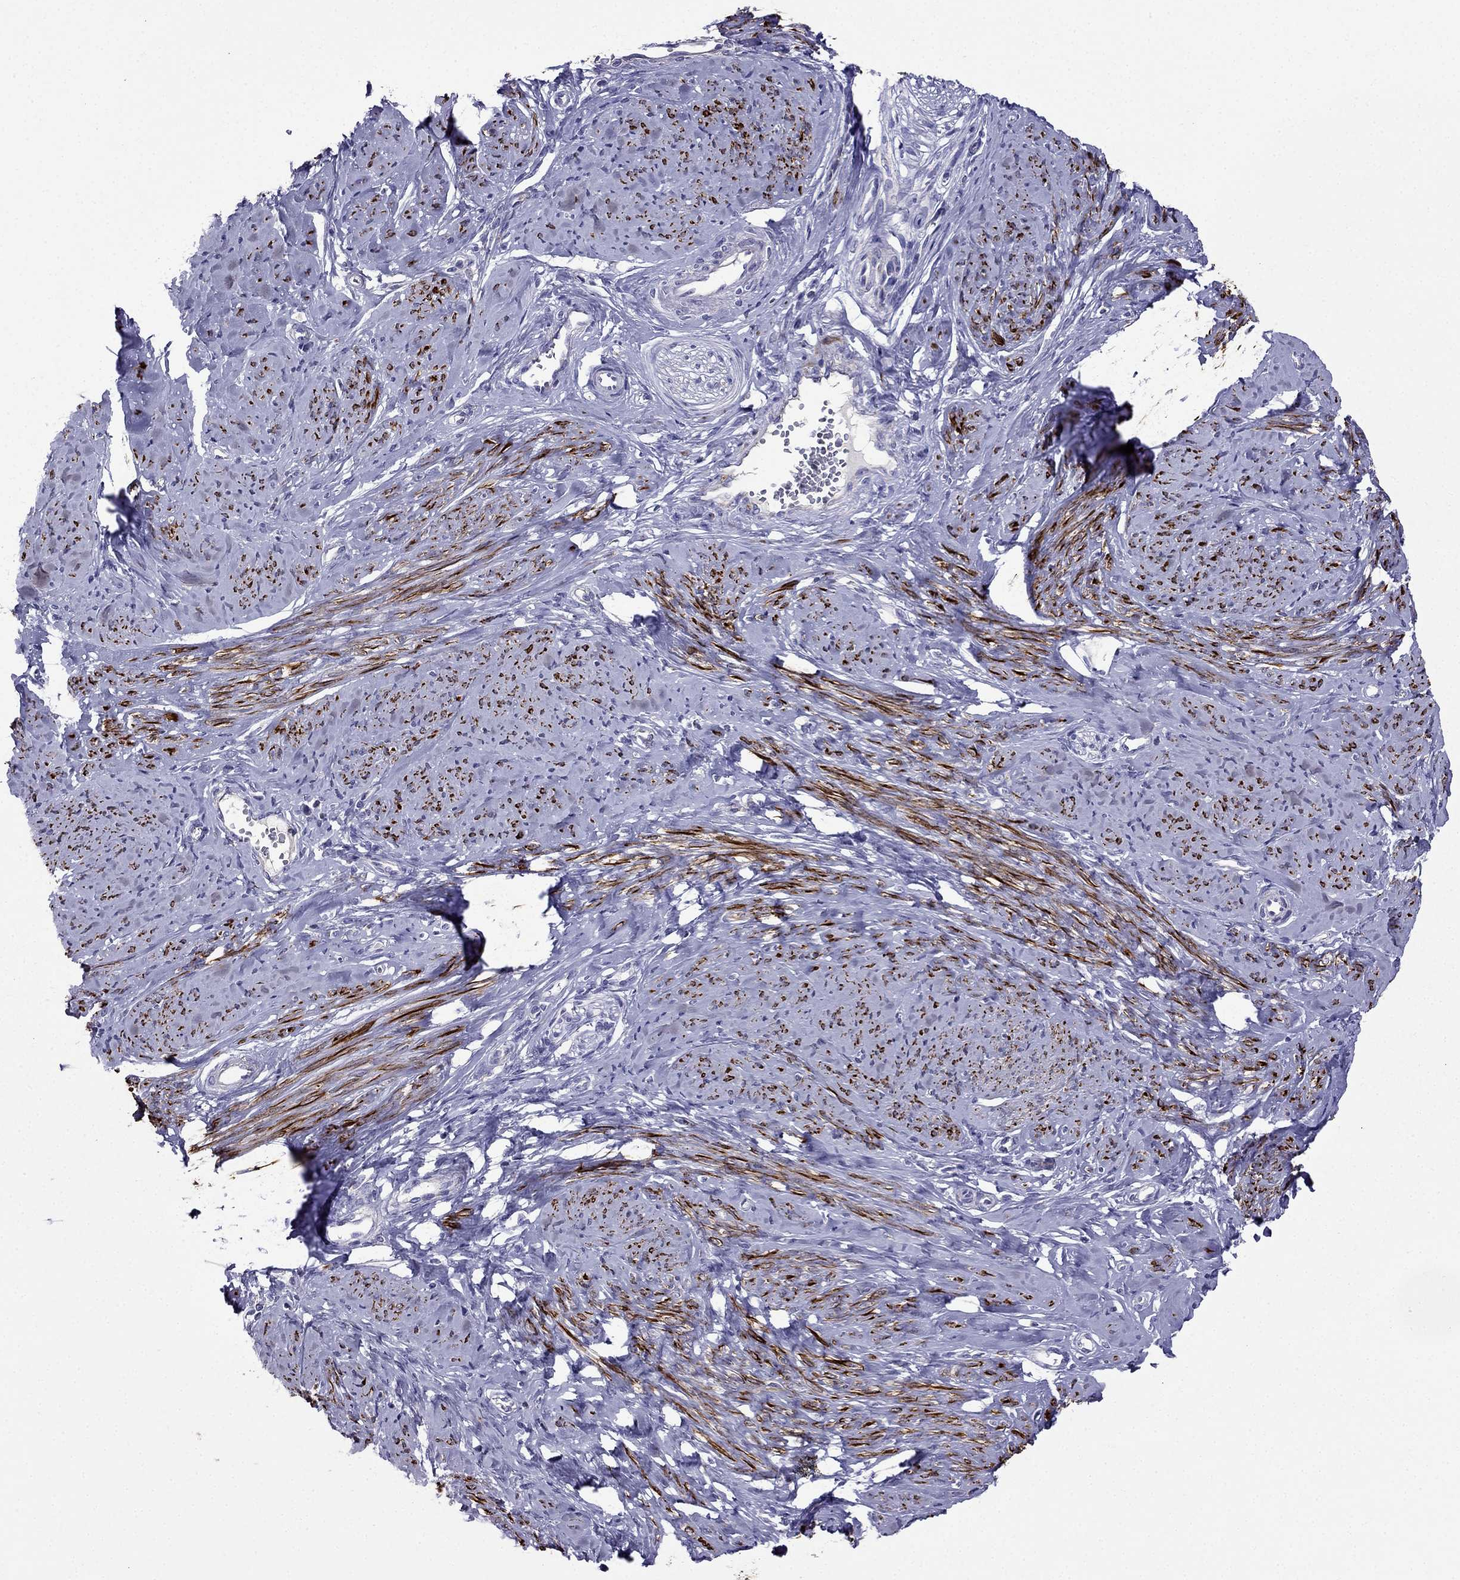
{"staining": {"intensity": "strong", "quantity": ">75%", "location": "cytoplasmic/membranous"}, "tissue": "smooth muscle", "cell_type": "Smooth muscle cells", "image_type": "normal", "snomed": [{"axis": "morphology", "description": "Normal tissue, NOS"}, {"axis": "topography", "description": "Smooth muscle"}], "caption": "Benign smooth muscle demonstrates strong cytoplasmic/membranous positivity in approximately >75% of smooth muscle cells The staining is performed using DAB (3,3'-diaminobenzidine) brown chromogen to label protein expression. The nuclei are counter-stained blue using hematoxylin..", "gene": "DSC1", "patient": {"sex": "female", "age": 48}}